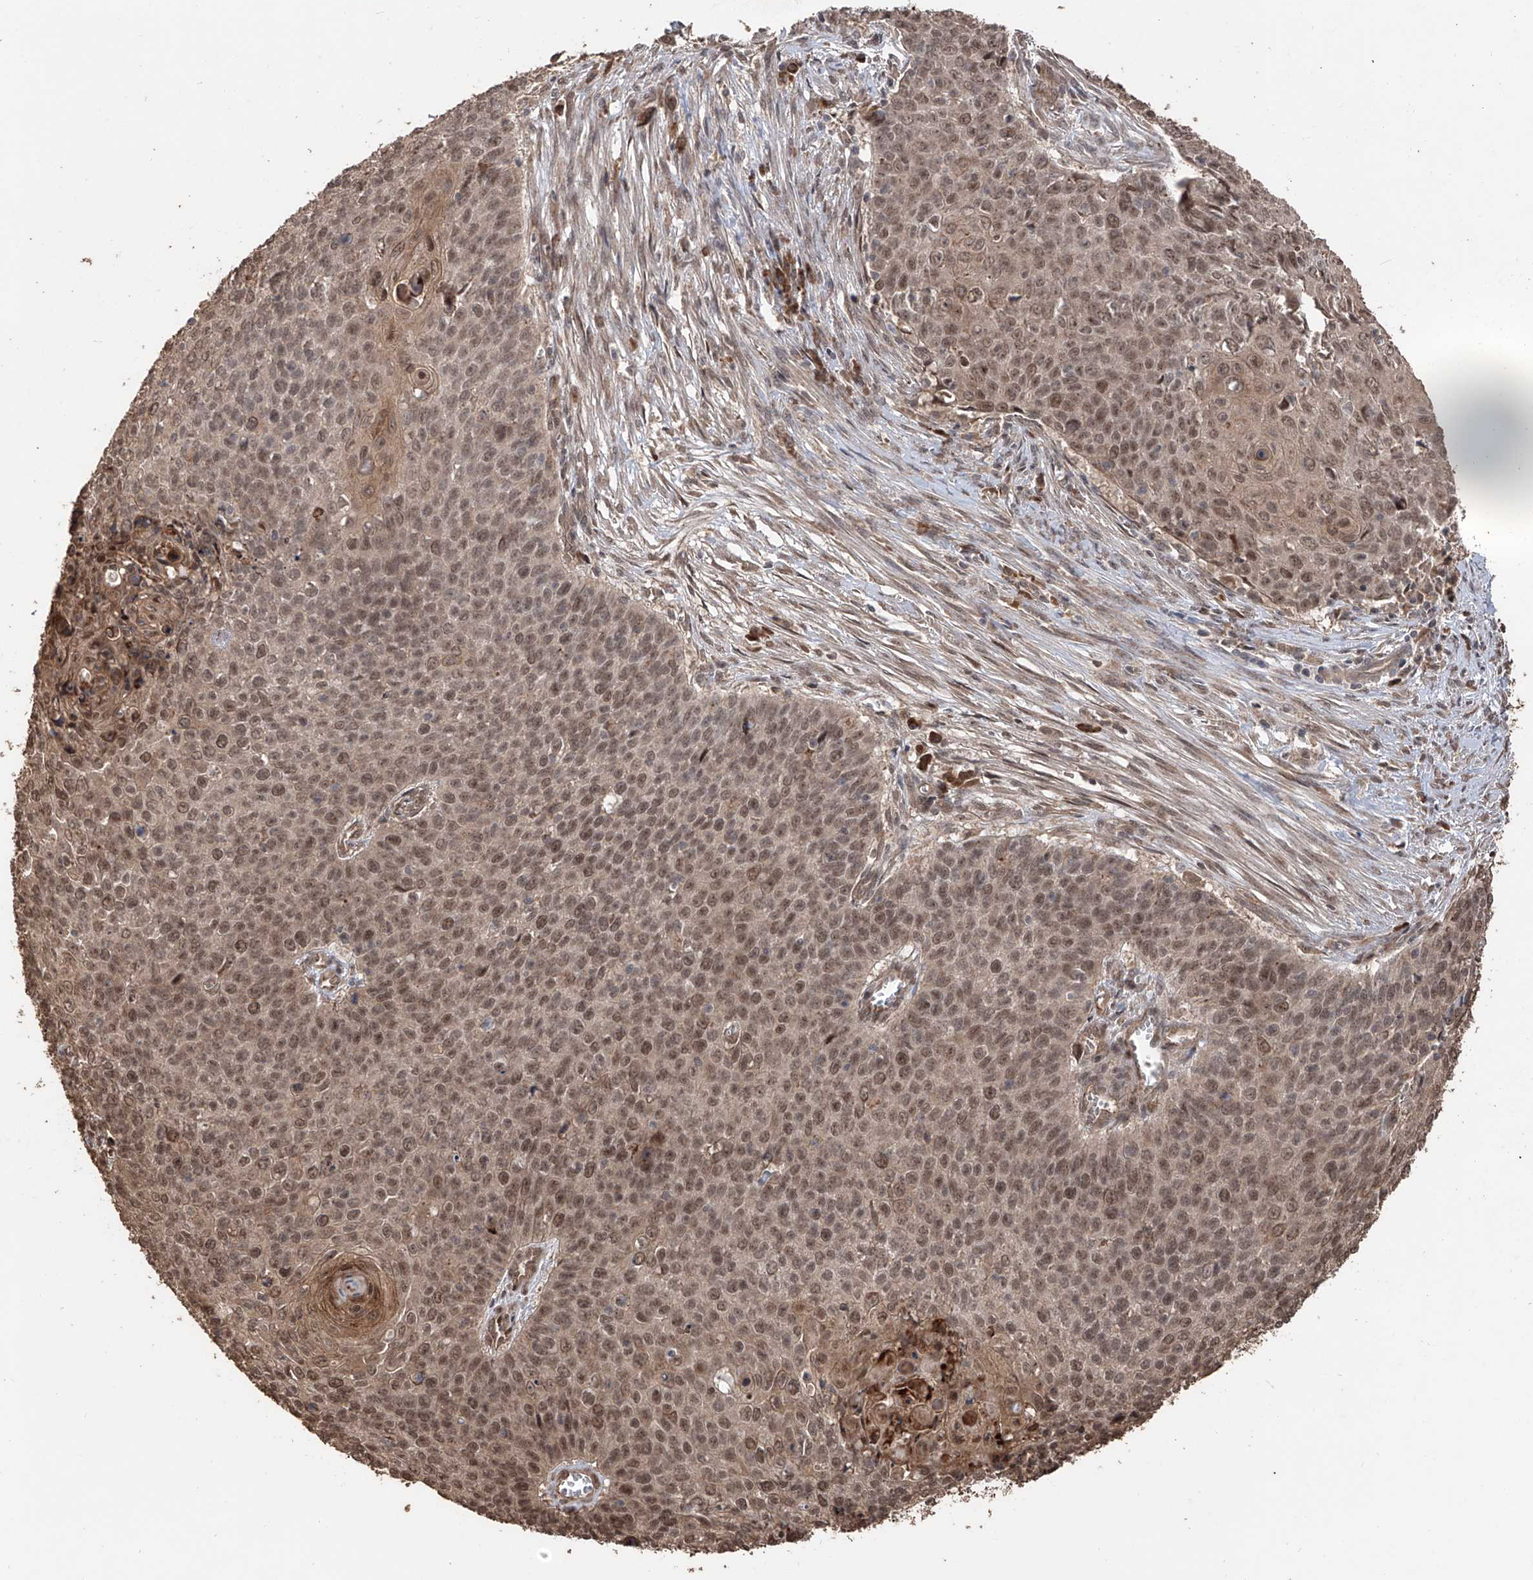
{"staining": {"intensity": "moderate", "quantity": ">75%", "location": "cytoplasmic/membranous,nuclear"}, "tissue": "cervical cancer", "cell_type": "Tumor cells", "image_type": "cancer", "snomed": [{"axis": "morphology", "description": "Squamous cell carcinoma, NOS"}, {"axis": "topography", "description": "Cervix"}], "caption": "This histopathology image displays immunohistochemistry (IHC) staining of cervical squamous cell carcinoma, with medium moderate cytoplasmic/membranous and nuclear staining in about >75% of tumor cells.", "gene": "FAM135A", "patient": {"sex": "female", "age": 39}}